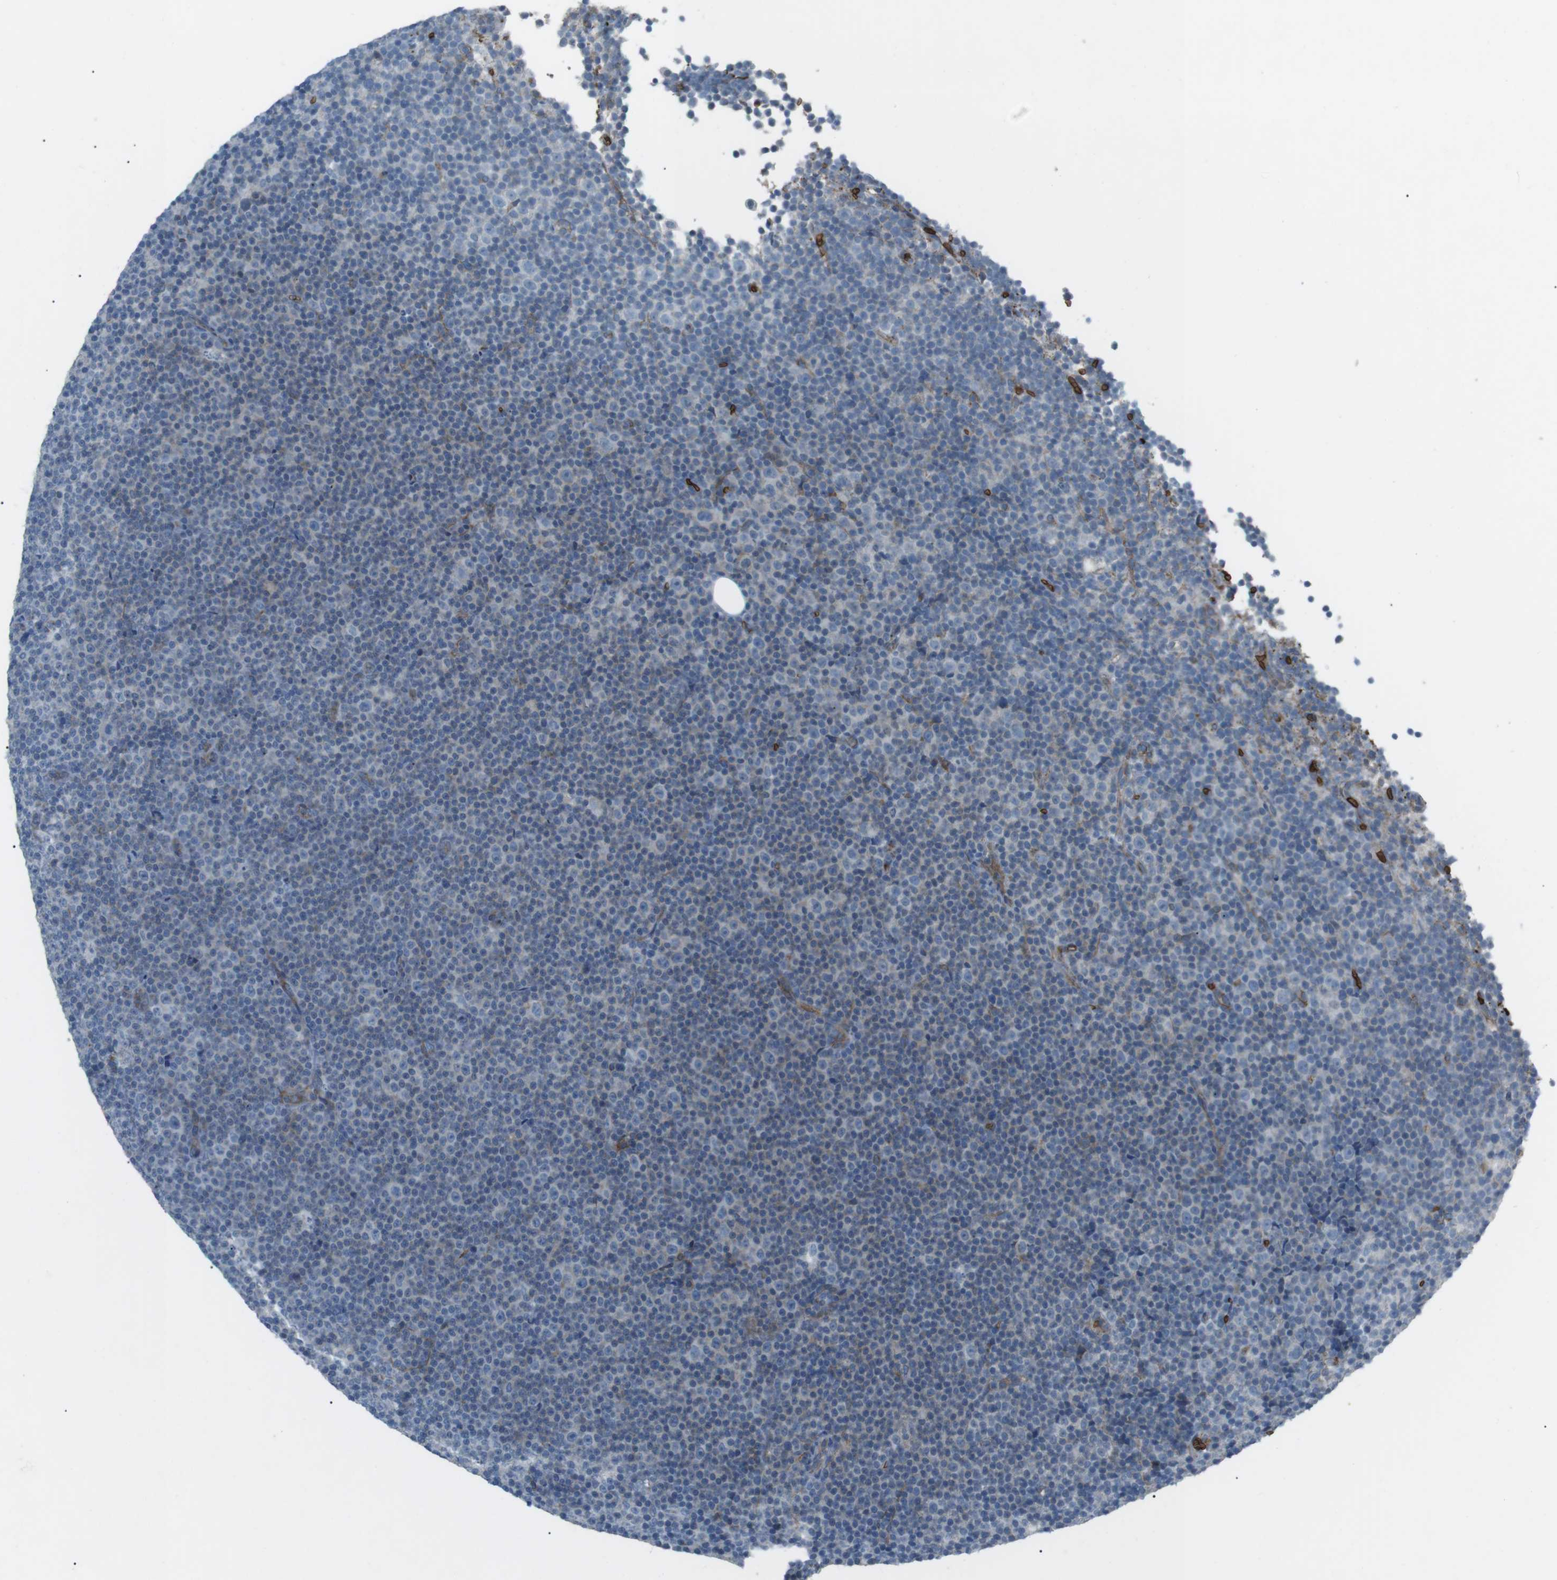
{"staining": {"intensity": "negative", "quantity": "none", "location": "none"}, "tissue": "lymphoma", "cell_type": "Tumor cells", "image_type": "cancer", "snomed": [{"axis": "morphology", "description": "Malignant lymphoma, non-Hodgkin's type, Low grade"}, {"axis": "topography", "description": "Lymph node"}], "caption": "There is no significant staining in tumor cells of low-grade malignant lymphoma, non-Hodgkin's type.", "gene": "SPTA1", "patient": {"sex": "female", "age": 67}}